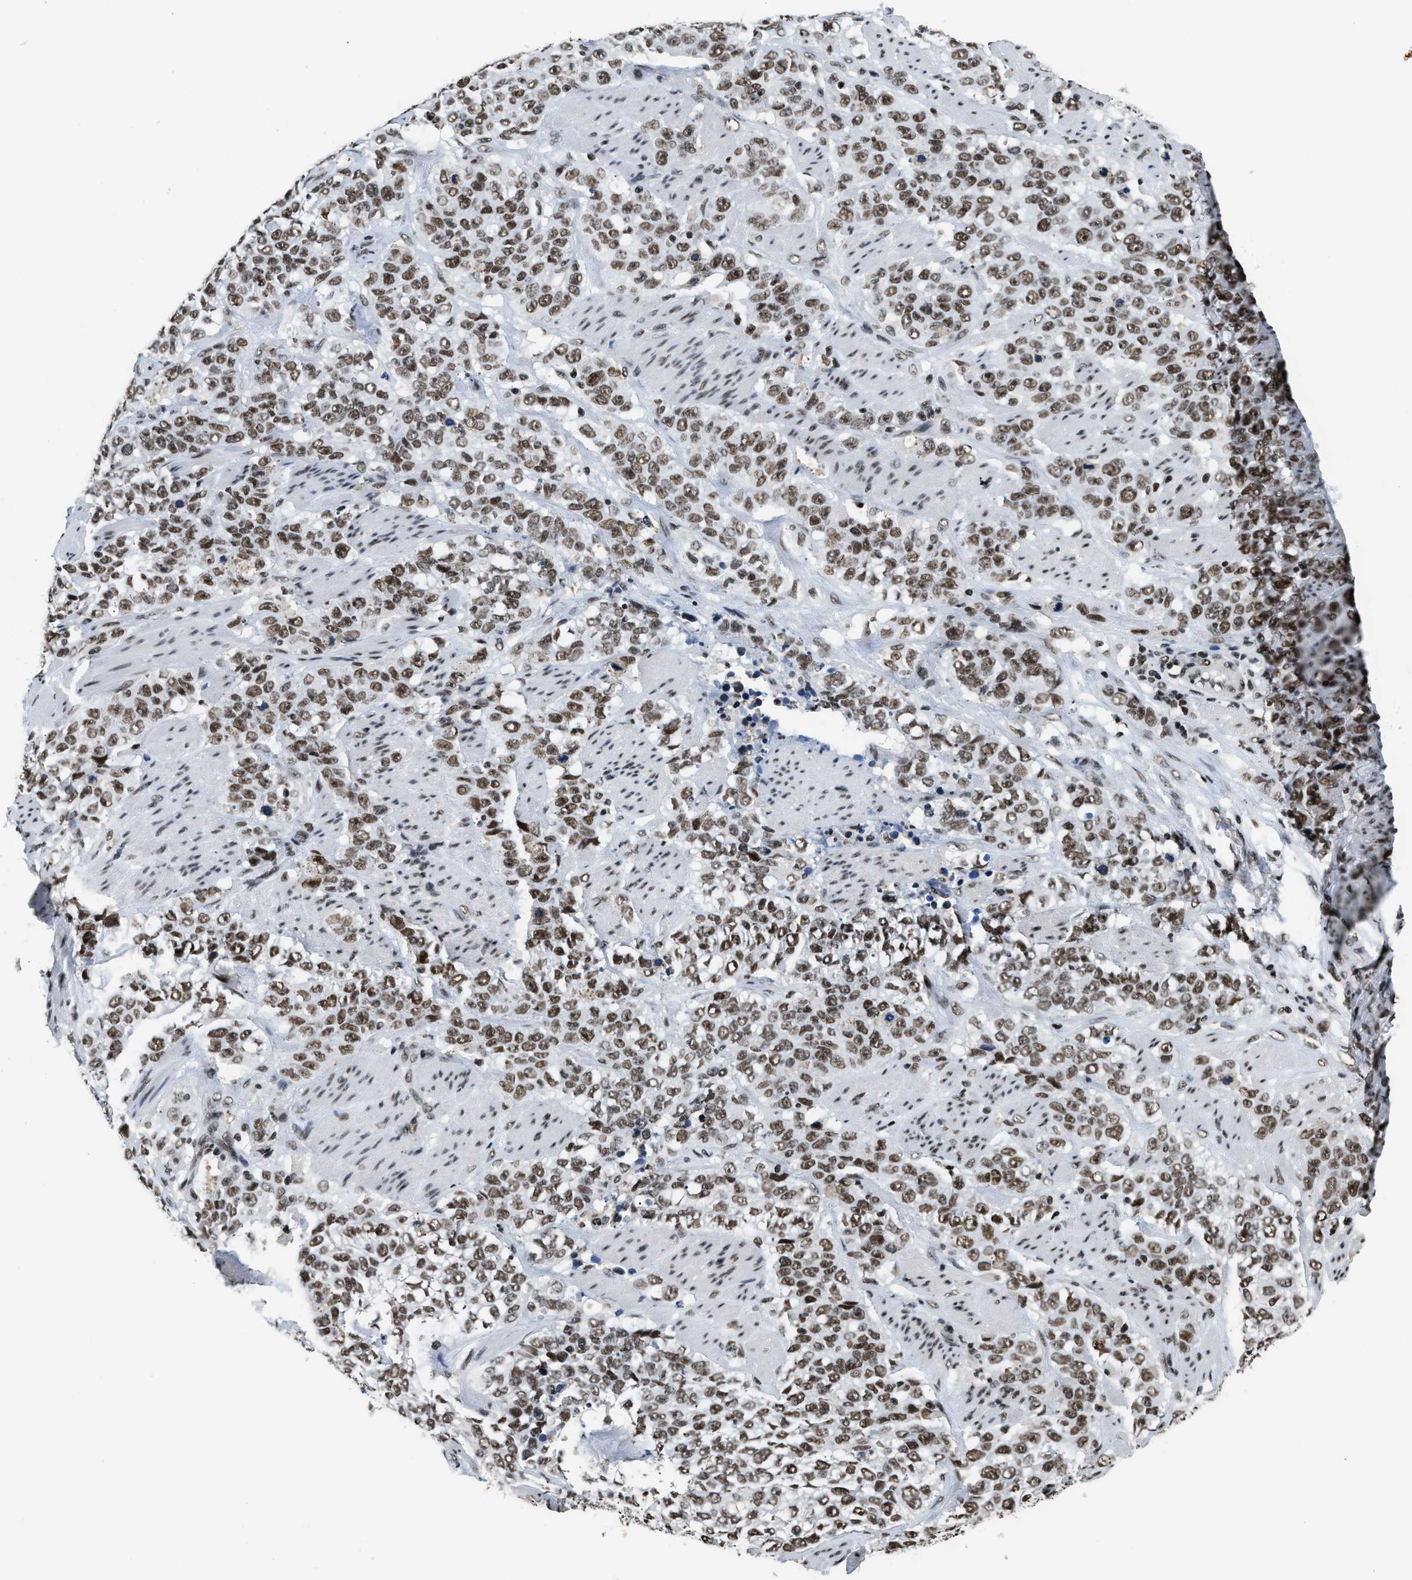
{"staining": {"intensity": "moderate", "quantity": ">75%", "location": "nuclear"}, "tissue": "stomach cancer", "cell_type": "Tumor cells", "image_type": "cancer", "snomed": [{"axis": "morphology", "description": "Adenocarcinoma, NOS"}, {"axis": "topography", "description": "Stomach"}], "caption": "Adenocarcinoma (stomach) tissue displays moderate nuclear positivity in about >75% of tumor cells, visualized by immunohistochemistry.", "gene": "RAD21", "patient": {"sex": "male", "age": 48}}